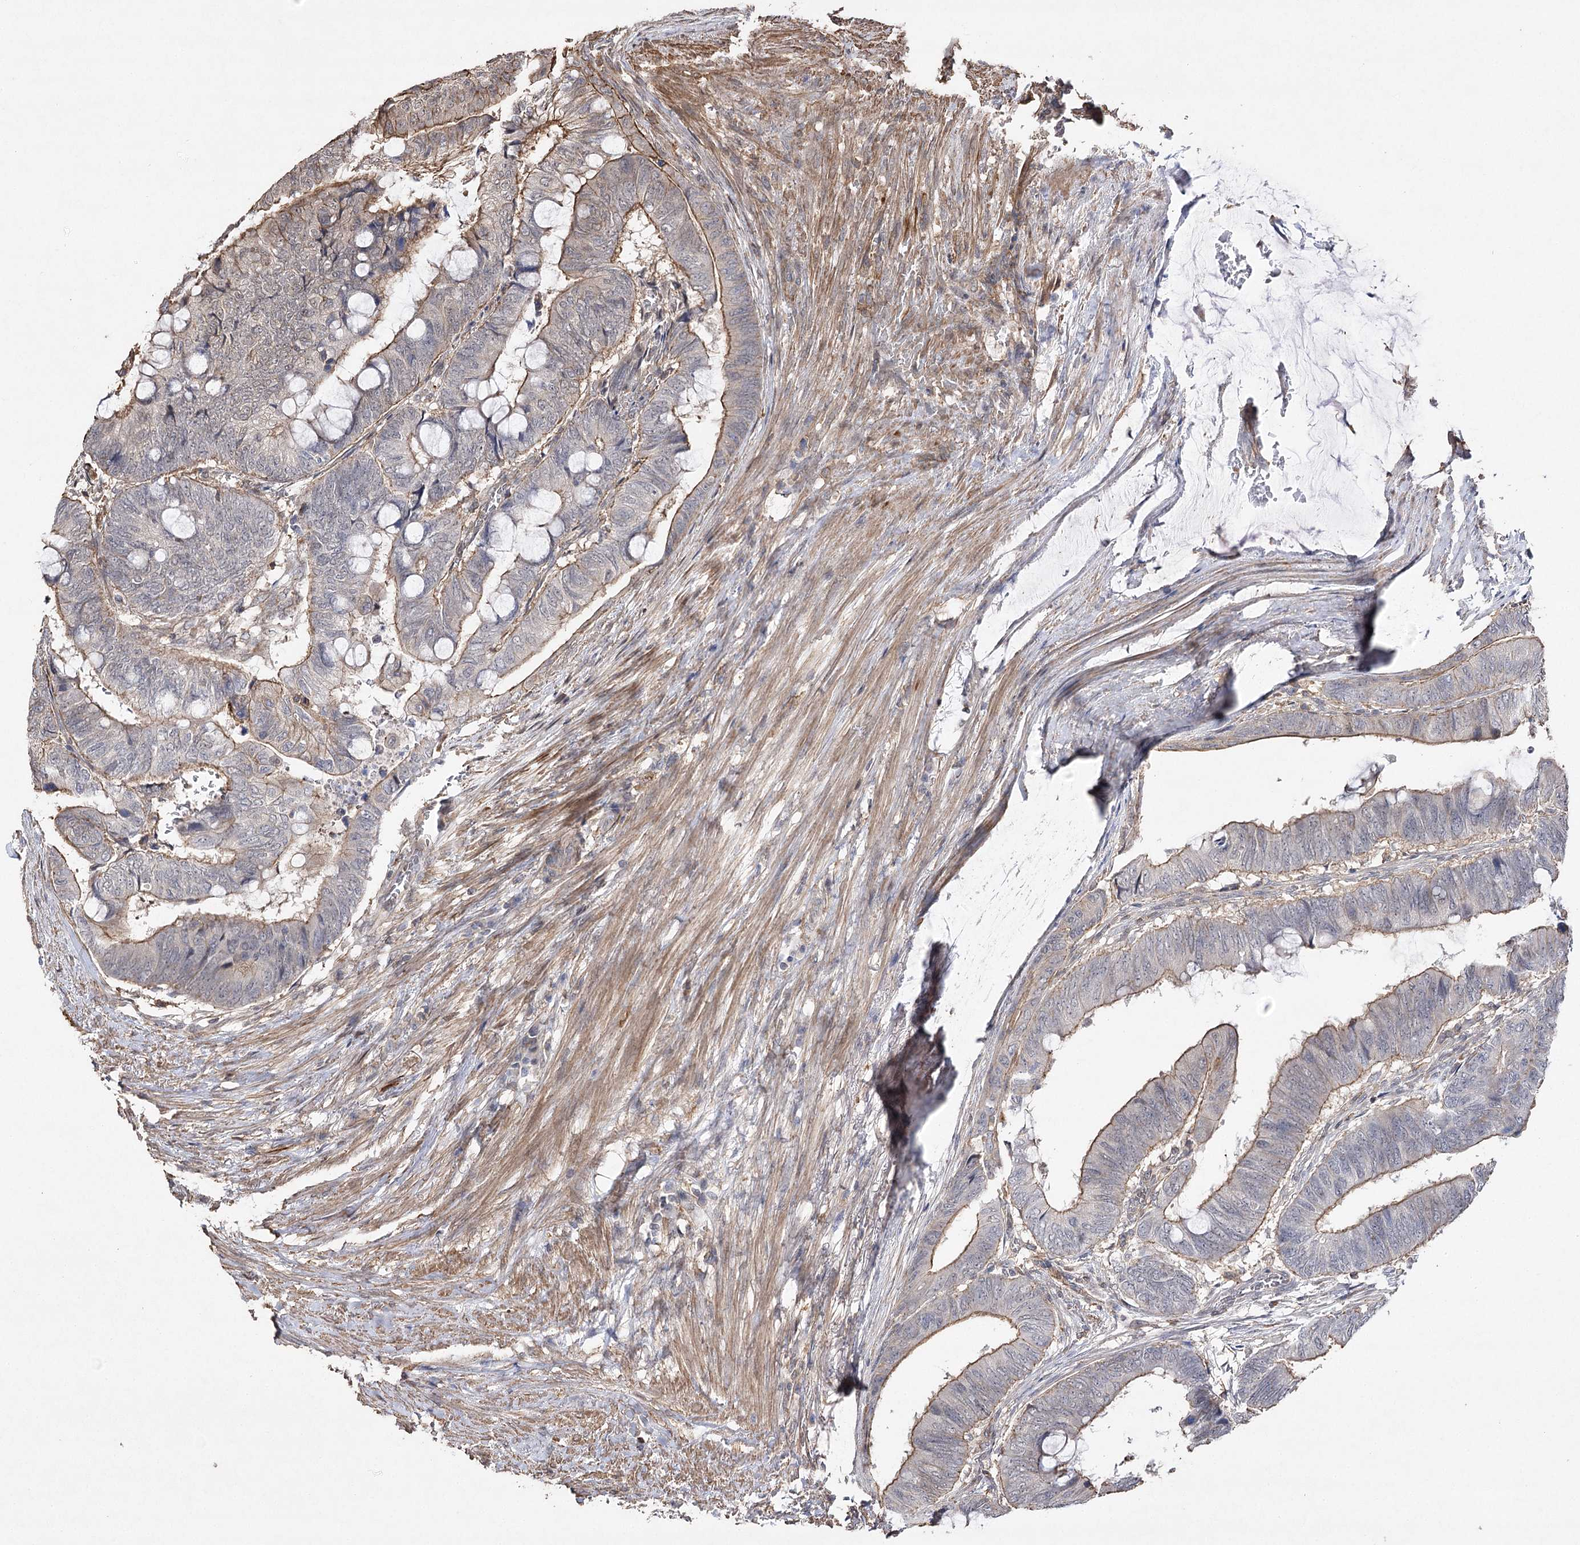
{"staining": {"intensity": "weak", "quantity": "25%-75%", "location": "cytoplasmic/membranous"}, "tissue": "colorectal cancer", "cell_type": "Tumor cells", "image_type": "cancer", "snomed": [{"axis": "morphology", "description": "Normal tissue, NOS"}, {"axis": "morphology", "description": "Adenocarcinoma, NOS"}, {"axis": "topography", "description": "Rectum"}, {"axis": "topography", "description": "Peripheral nerve tissue"}], "caption": "Protein analysis of adenocarcinoma (colorectal) tissue exhibits weak cytoplasmic/membranous staining in about 25%-75% of tumor cells. Immunohistochemistry stains the protein in brown and the nuclei are stained blue.", "gene": "OBSL1", "patient": {"sex": "male", "age": 92}}